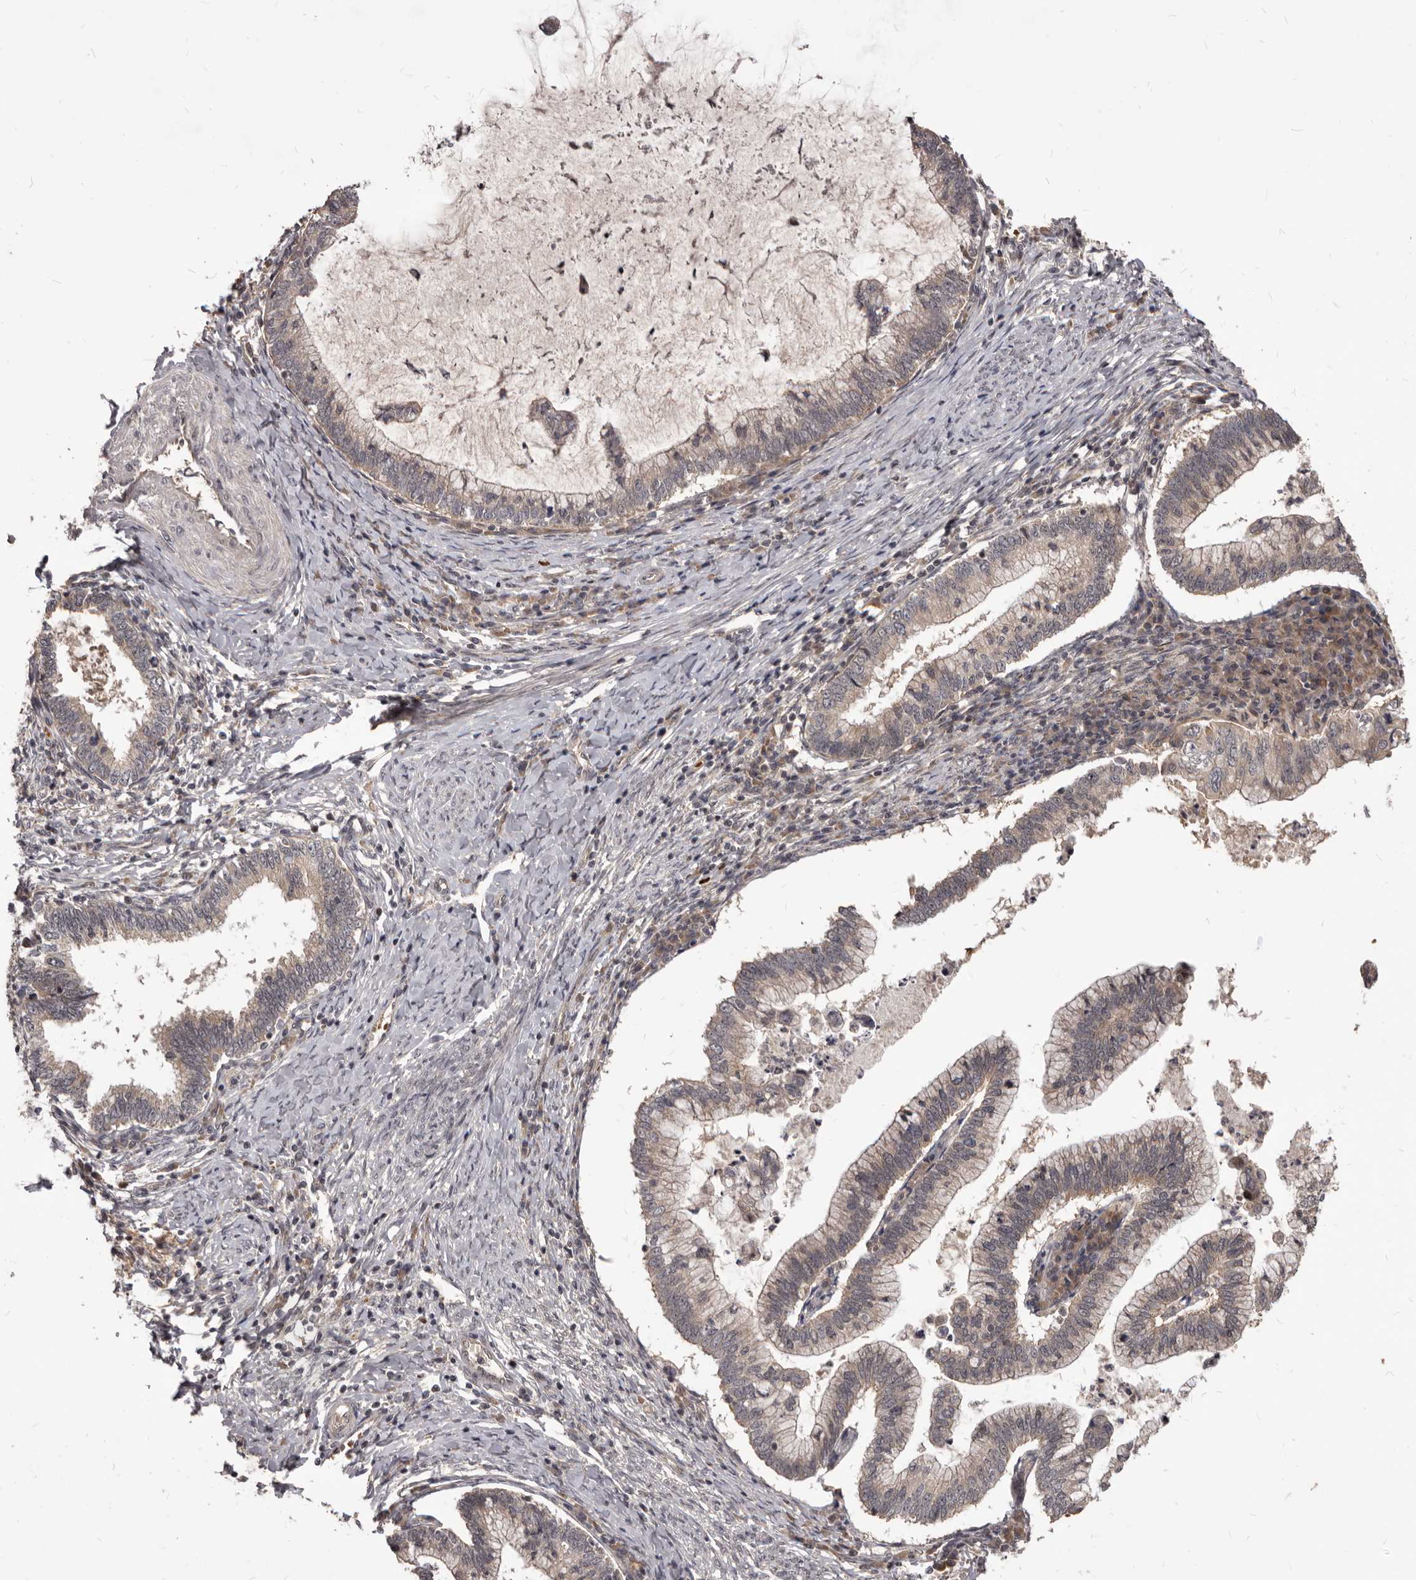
{"staining": {"intensity": "weak", "quantity": "<25%", "location": "cytoplasmic/membranous"}, "tissue": "cervical cancer", "cell_type": "Tumor cells", "image_type": "cancer", "snomed": [{"axis": "morphology", "description": "Adenocarcinoma, NOS"}, {"axis": "topography", "description": "Cervix"}], "caption": "Tumor cells show no significant staining in cervical cancer (adenocarcinoma). (Brightfield microscopy of DAB (3,3'-diaminobenzidine) immunohistochemistry (IHC) at high magnification).", "gene": "GABPB2", "patient": {"sex": "female", "age": 36}}